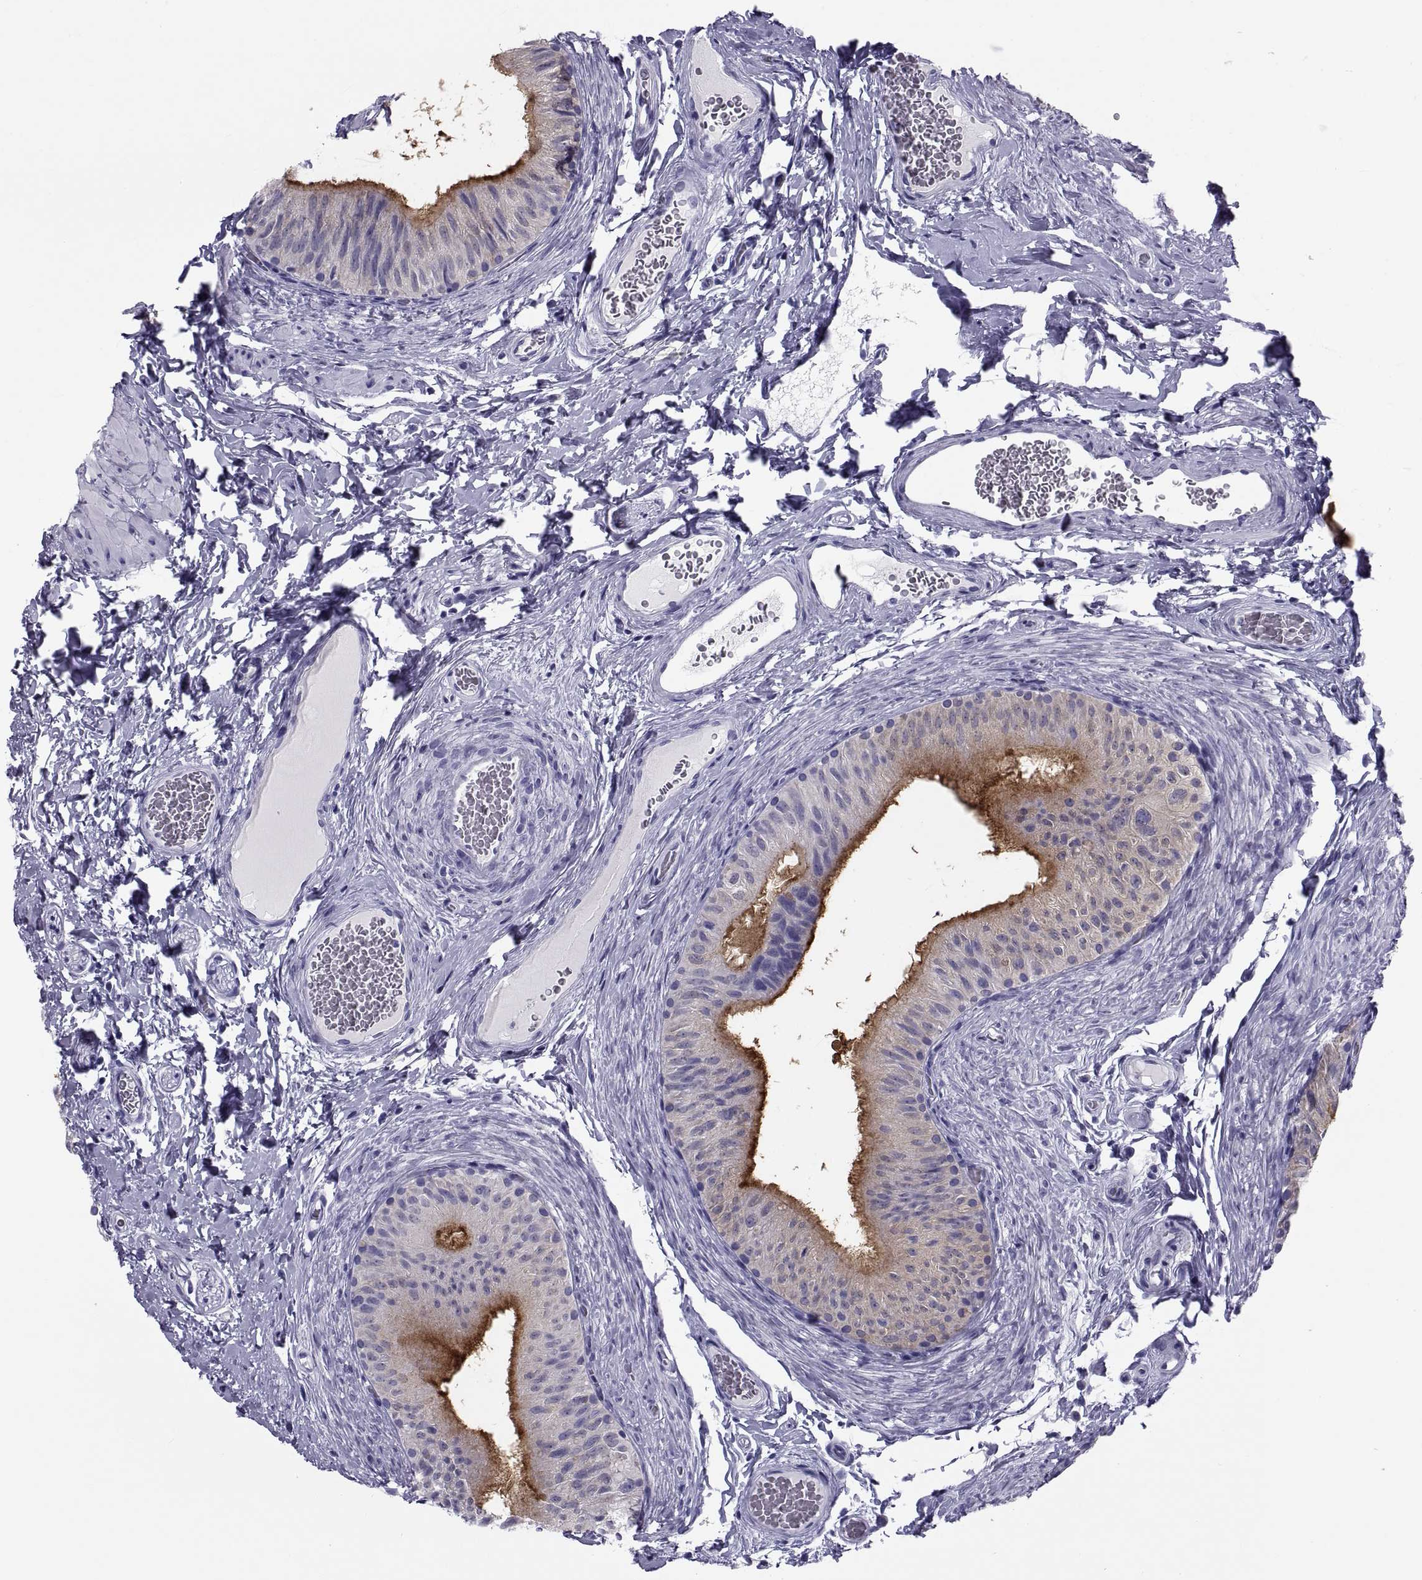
{"staining": {"intensity": "strong", "quantity": "25%-75%", "location": "cytoplasmic/membranous"}, "tissue": "epididymis", "cell_type": "Glandular cells", "image_type": "normal", "snomed": [{"axis": "morphology", "description": "Normal tissue, NOS"}, {"axis": "topography", "description": "Epididymis"}, {"axis": "topography", "description": "Vas deferens"}], "caption": "The image demonstrates staining of normal epididymis, revealing strong cytoplasmic/membranous protein positivity (brown color) within glandular cells. The protein of interest is stained brown, and the nuclei are stained in blue (DAB (3,3'-diaminobenzidine) IHC with brightfield microscopy, high magnification).", "gene": "DEFB129", "patient": {"sex": "male", "age": 23}}